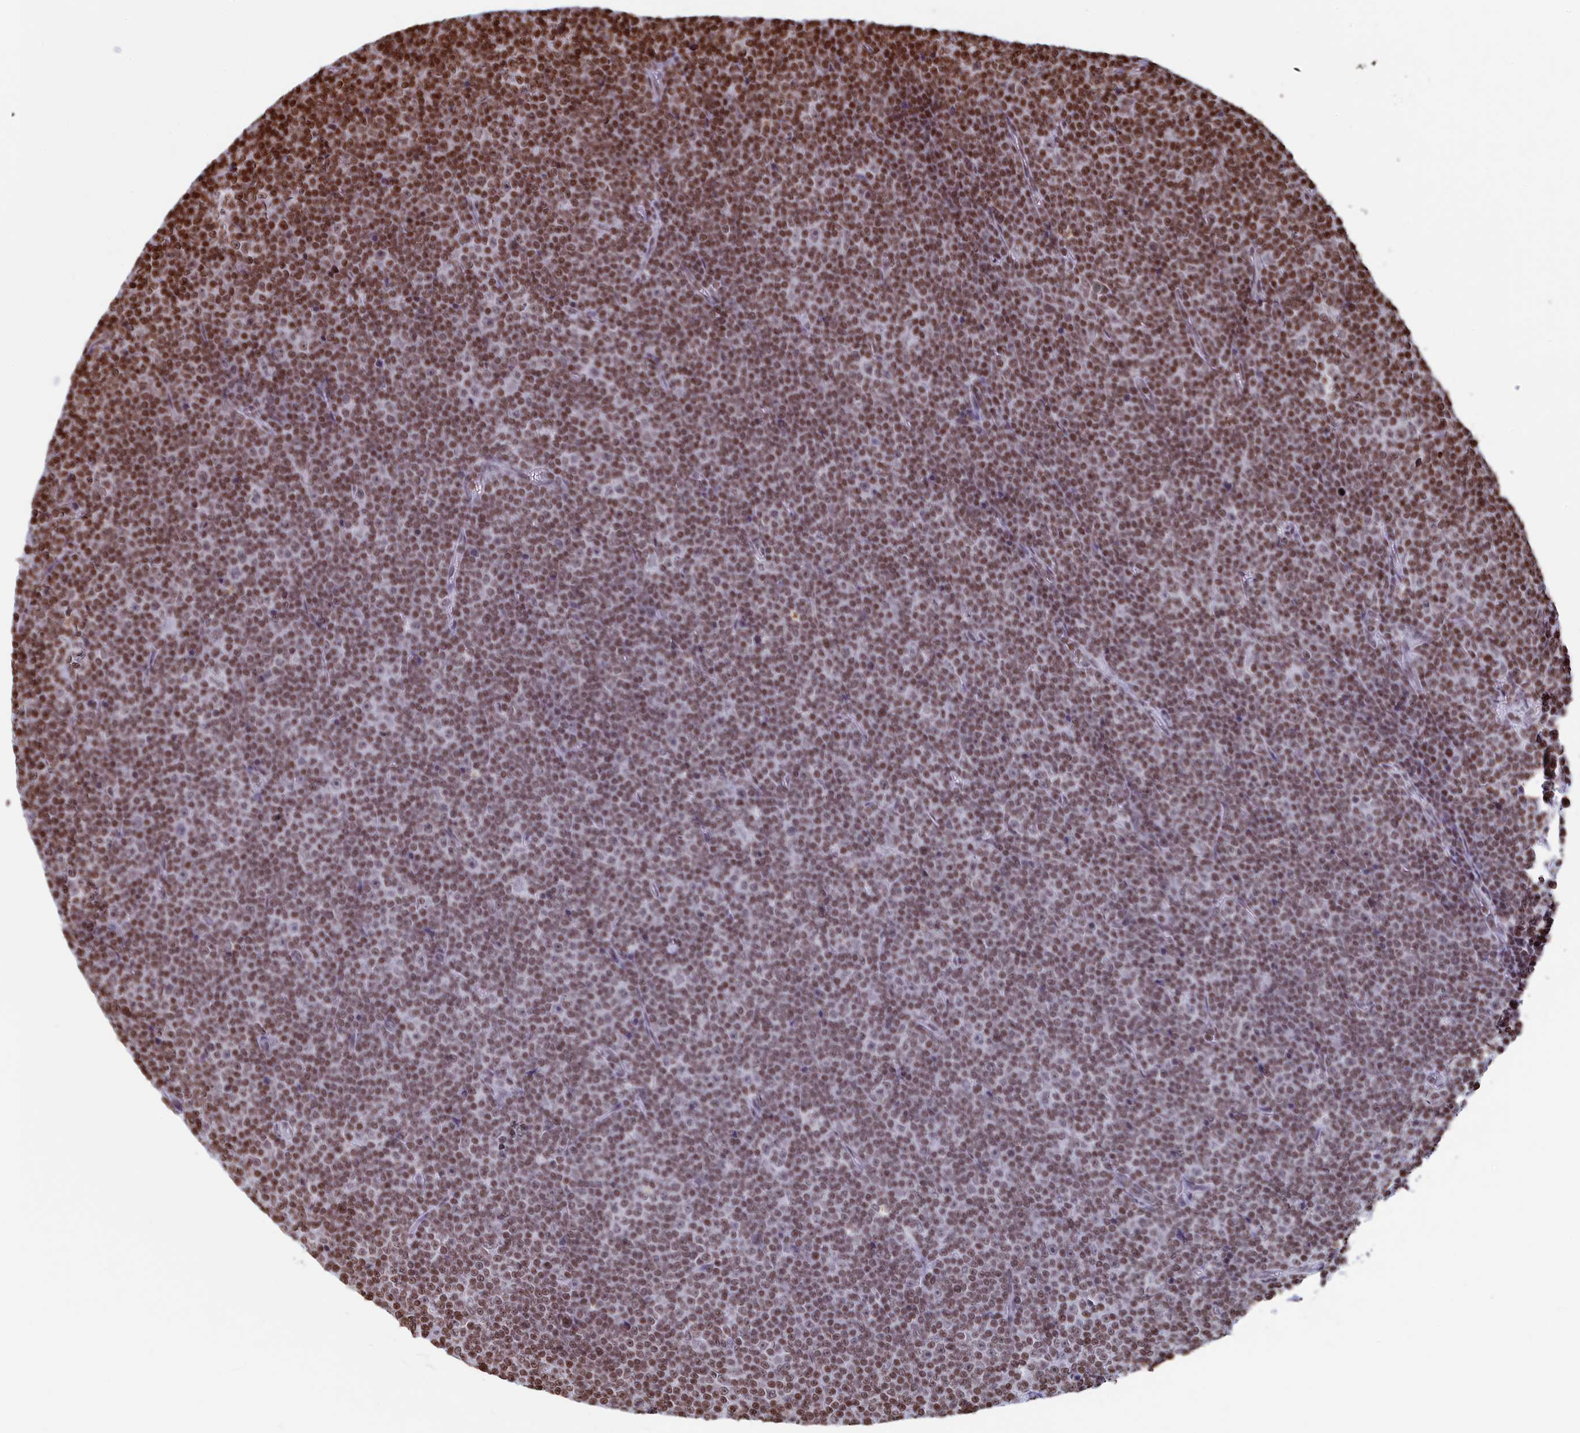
{"staining": {"intensity": "moderate", "quantity": ">75%", "location": "nuclear"}, "tissue": "lymphoma", "cell_type": "Tumor cells", "image_type": "cancer", "snomed": [{"axis": "morphology", "description": "Malignant lymphoma, non-Hodgkin's type, Low grade"}, {"axis": "topography", "description": "Lymph node"}], "caption": "Brown immunohistochemical staining in human low-grade malignant lymphoma, non-Hodgkin's type exhibits moderate nuclear expression in approximately >75% of tumor cells.", "gene": "APOBEC3A", "patient": {"sex": "female", "age": 67}}